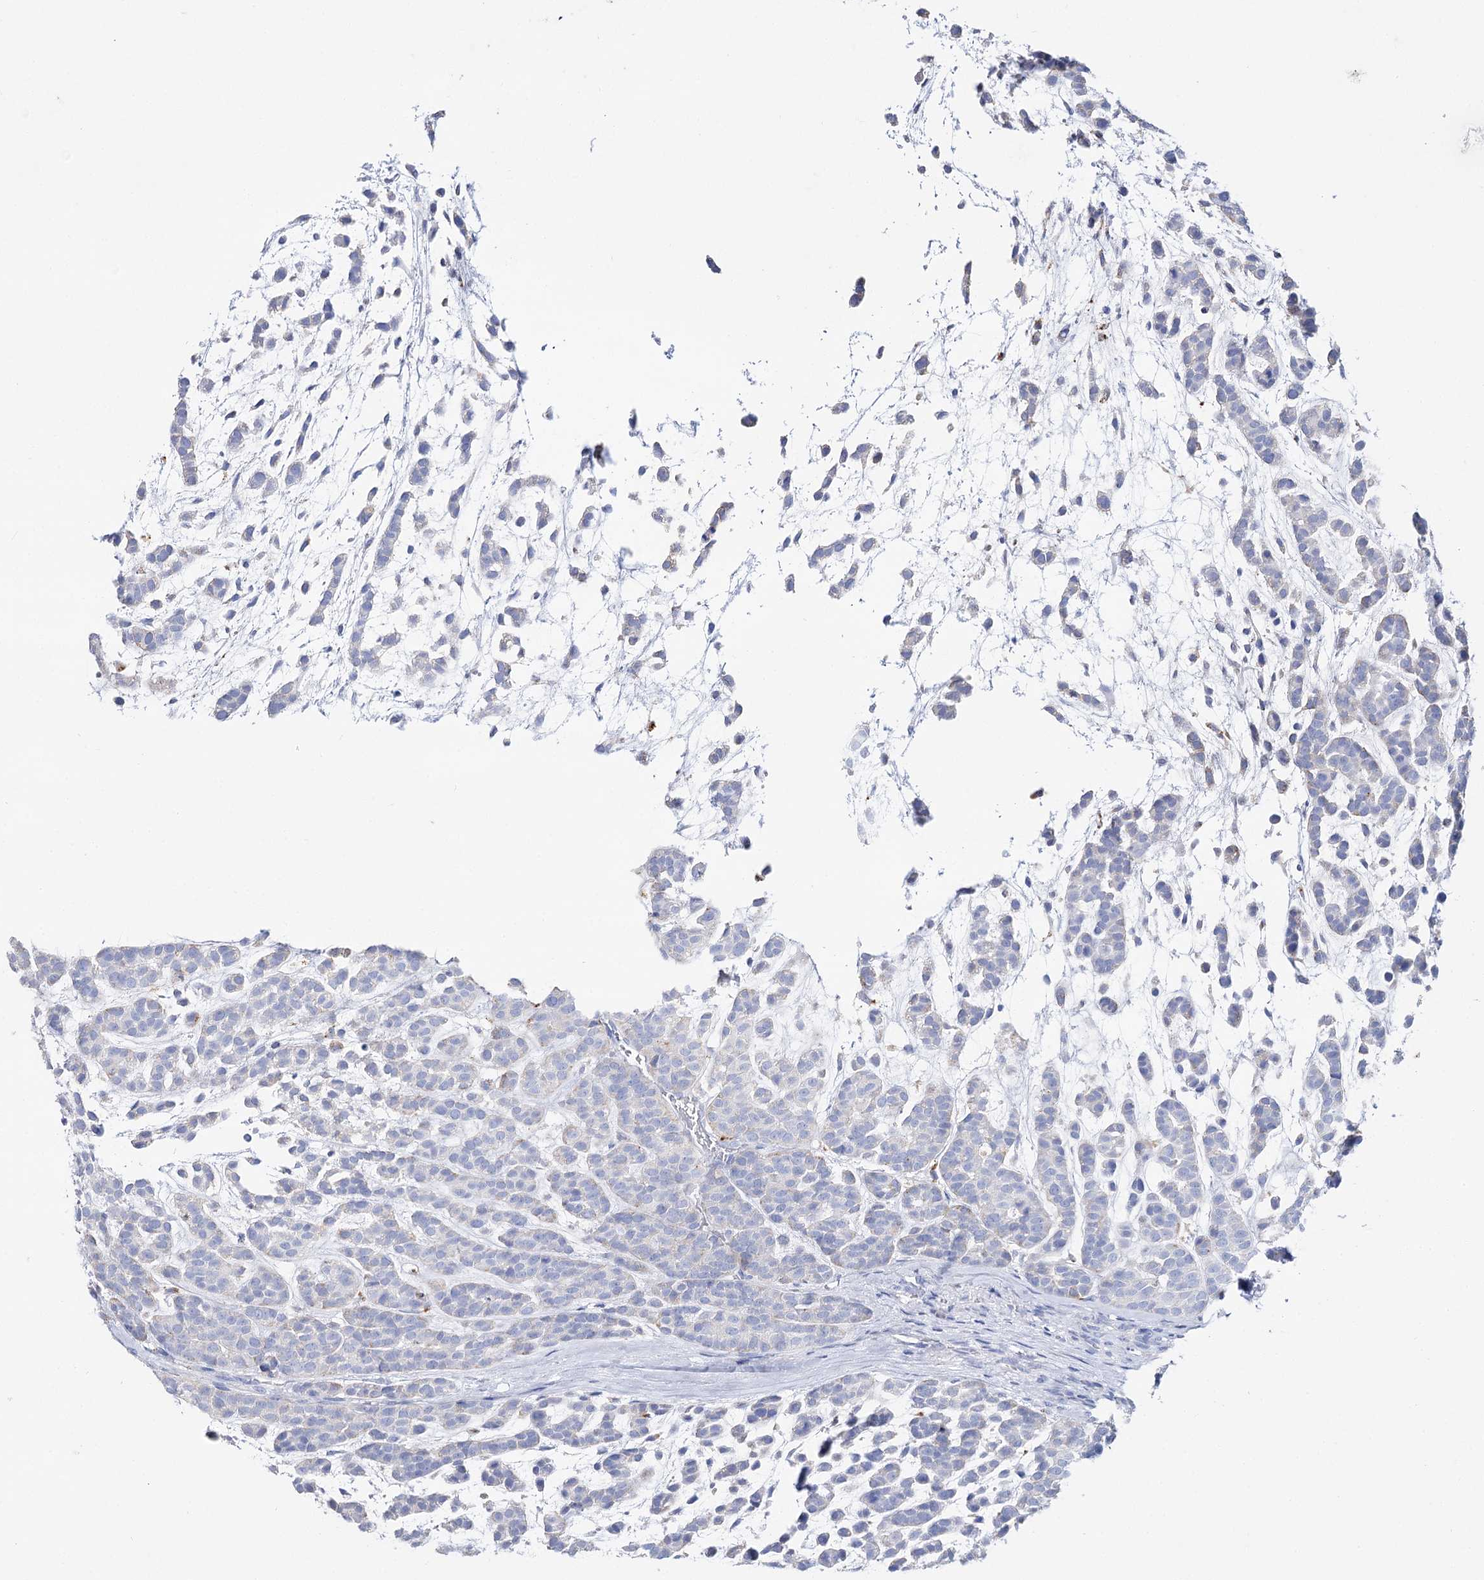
{"staining": {"intensity": "weak", "quantity": "<25%", "location": "cytoplasmic/membranous"}, "tissue": "head and neck cancer", "cell_type": "Tumor cells", "image_type": "cancer", "snomed": [{"axis": "morphology", "description": "Adenocarcinoma, NOS"}, {"axis": "morphology", "description": "Adenoma, NOS"}, {"axis": "topography", "description": "Head-Neck"}], "caption": "Human head and neck cancer stained for a protein using IHC exhibits no expression in tumor cells.", "gene": "SLC3A1", "patient": {"sex": "female", "age": 55}}